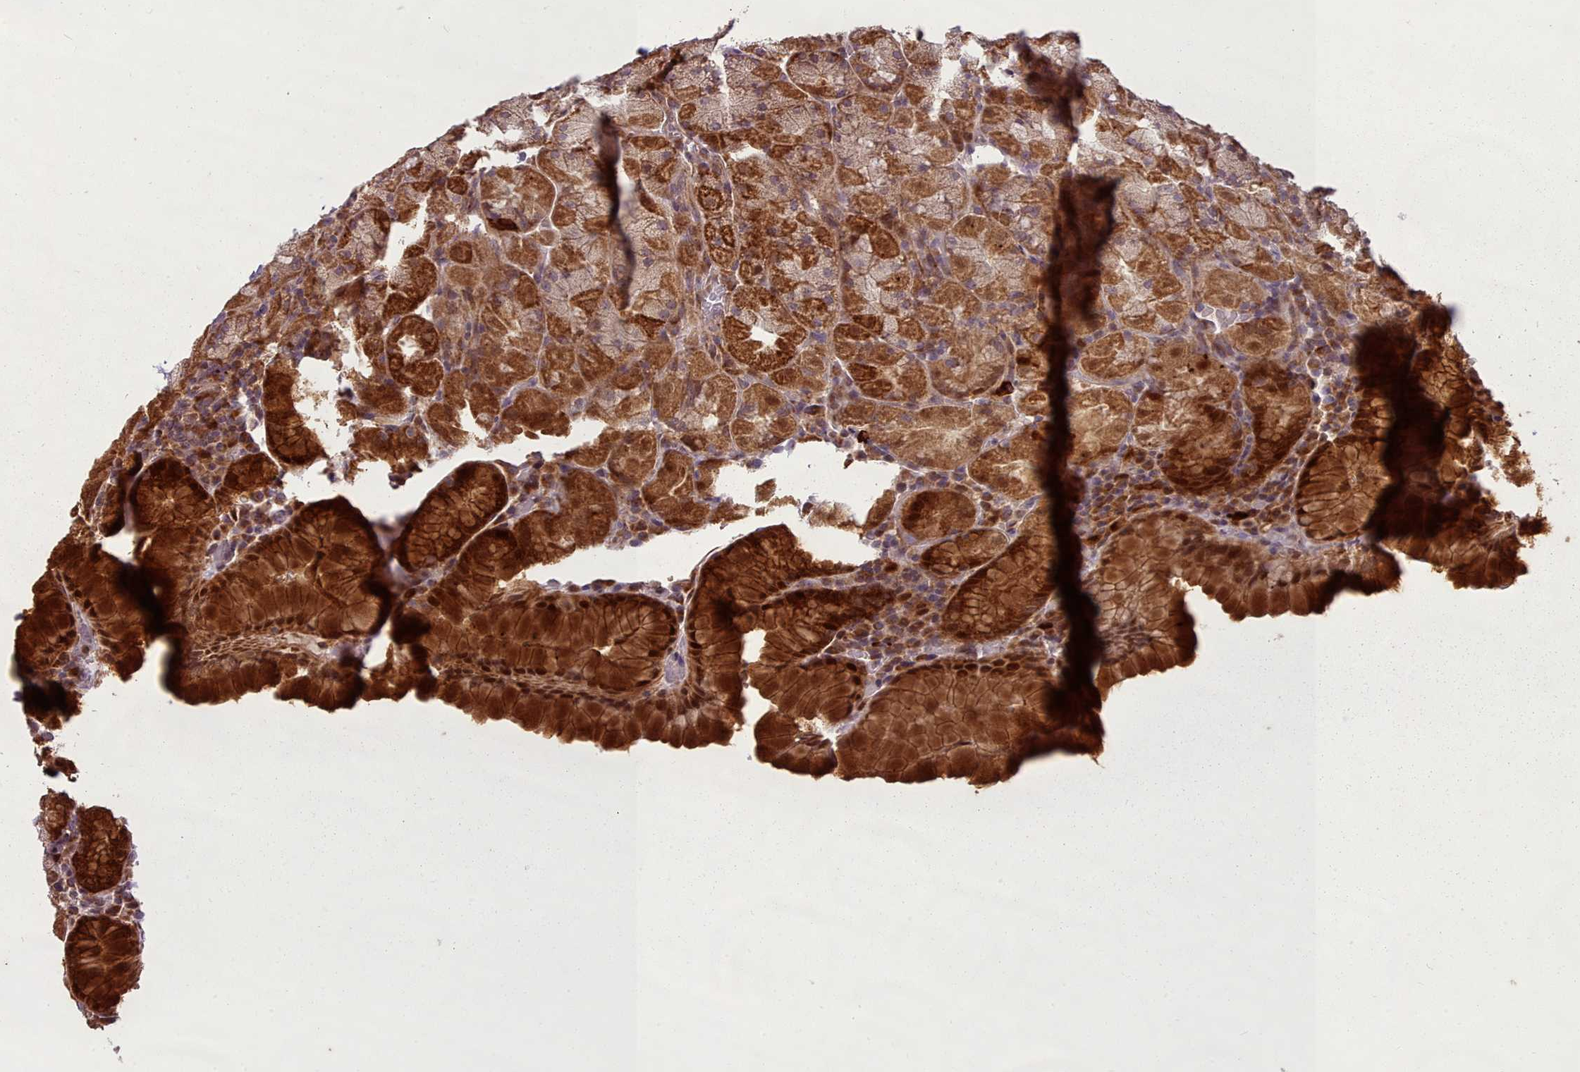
{"staining": {"intensity": "strong", "quantity": ">75%", "location": "cytoplasmic/membranous,nuclear"}, "tissue": "stomach", "cell_type": "Glandular cells", "image_type": "normal", "snomed": [{"axis": "morphology", "description": "Normal tissue, NOS"}, {"axis": "topography", "description": "Stomach, upper"}, {"axis": "topography", "description": "Stomach, lower"}], "caption": "The histopathology image demonstrates a brown stain indicating the presence of a protein in the cytoplasmic/membranous,nuclear of glandular cells in stomach. Immunohistochemistry stains the protein in brown and the nuclei are stained blue.", "gene": "LGALS9B", "patient": {"sex": "male", "age": 80}}